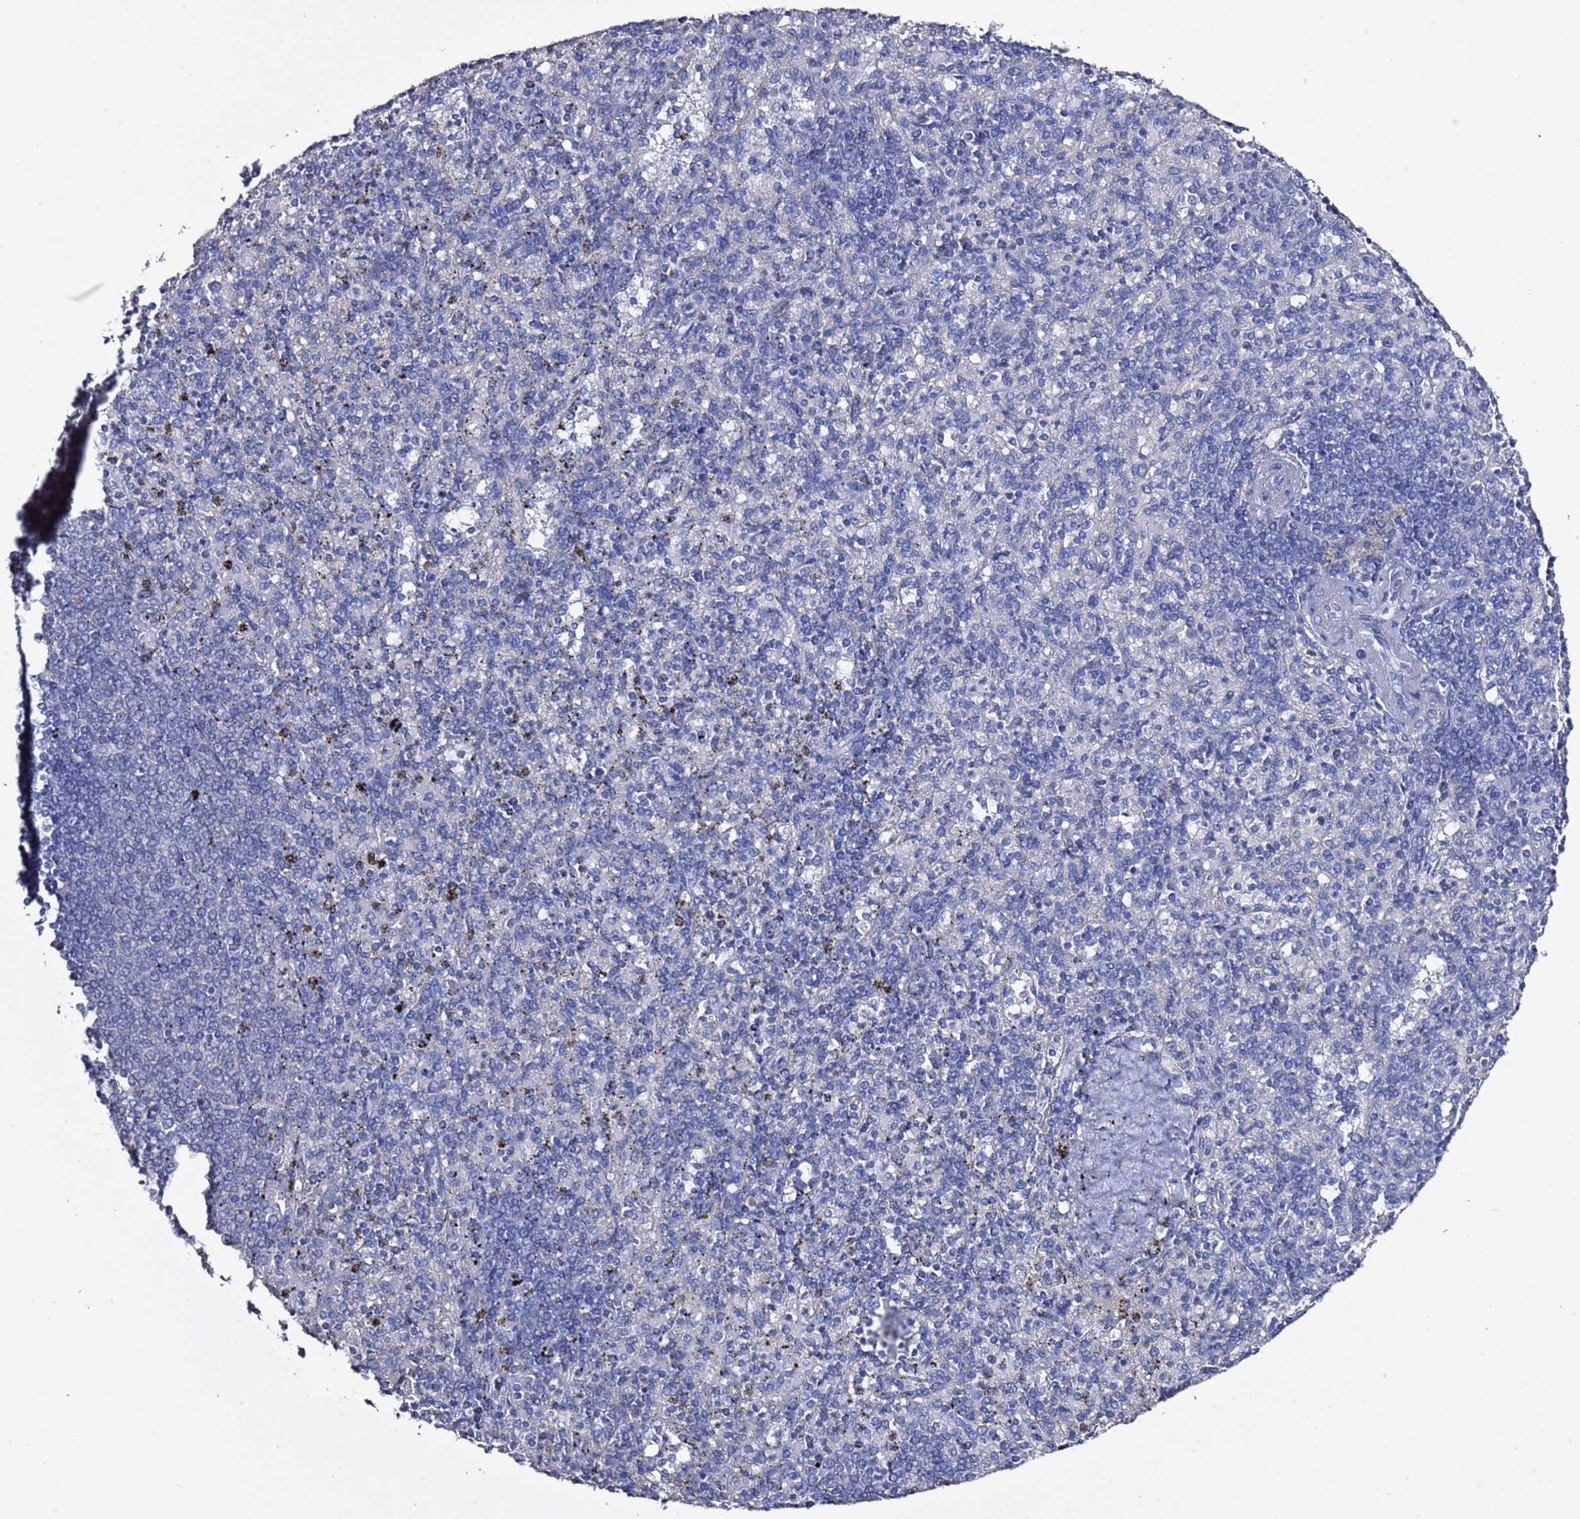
{"staining": {"intensity": "negative", "quantity": "none", "location": "none"}, "tissue": "spleen", "cell_type": "Cells in red pulp", "image_type": "normal", "snomed": [{"axis": "morphology", "description": "Normal tissue, NOS"}, {"axis": "topography", "description": "Spleen"}], "caption": "Micrograph shows no protein expression in cells in red pulp of benign spleen.", "gene": "RABL2A", "patient": {"sex": "male", "age": 82}}